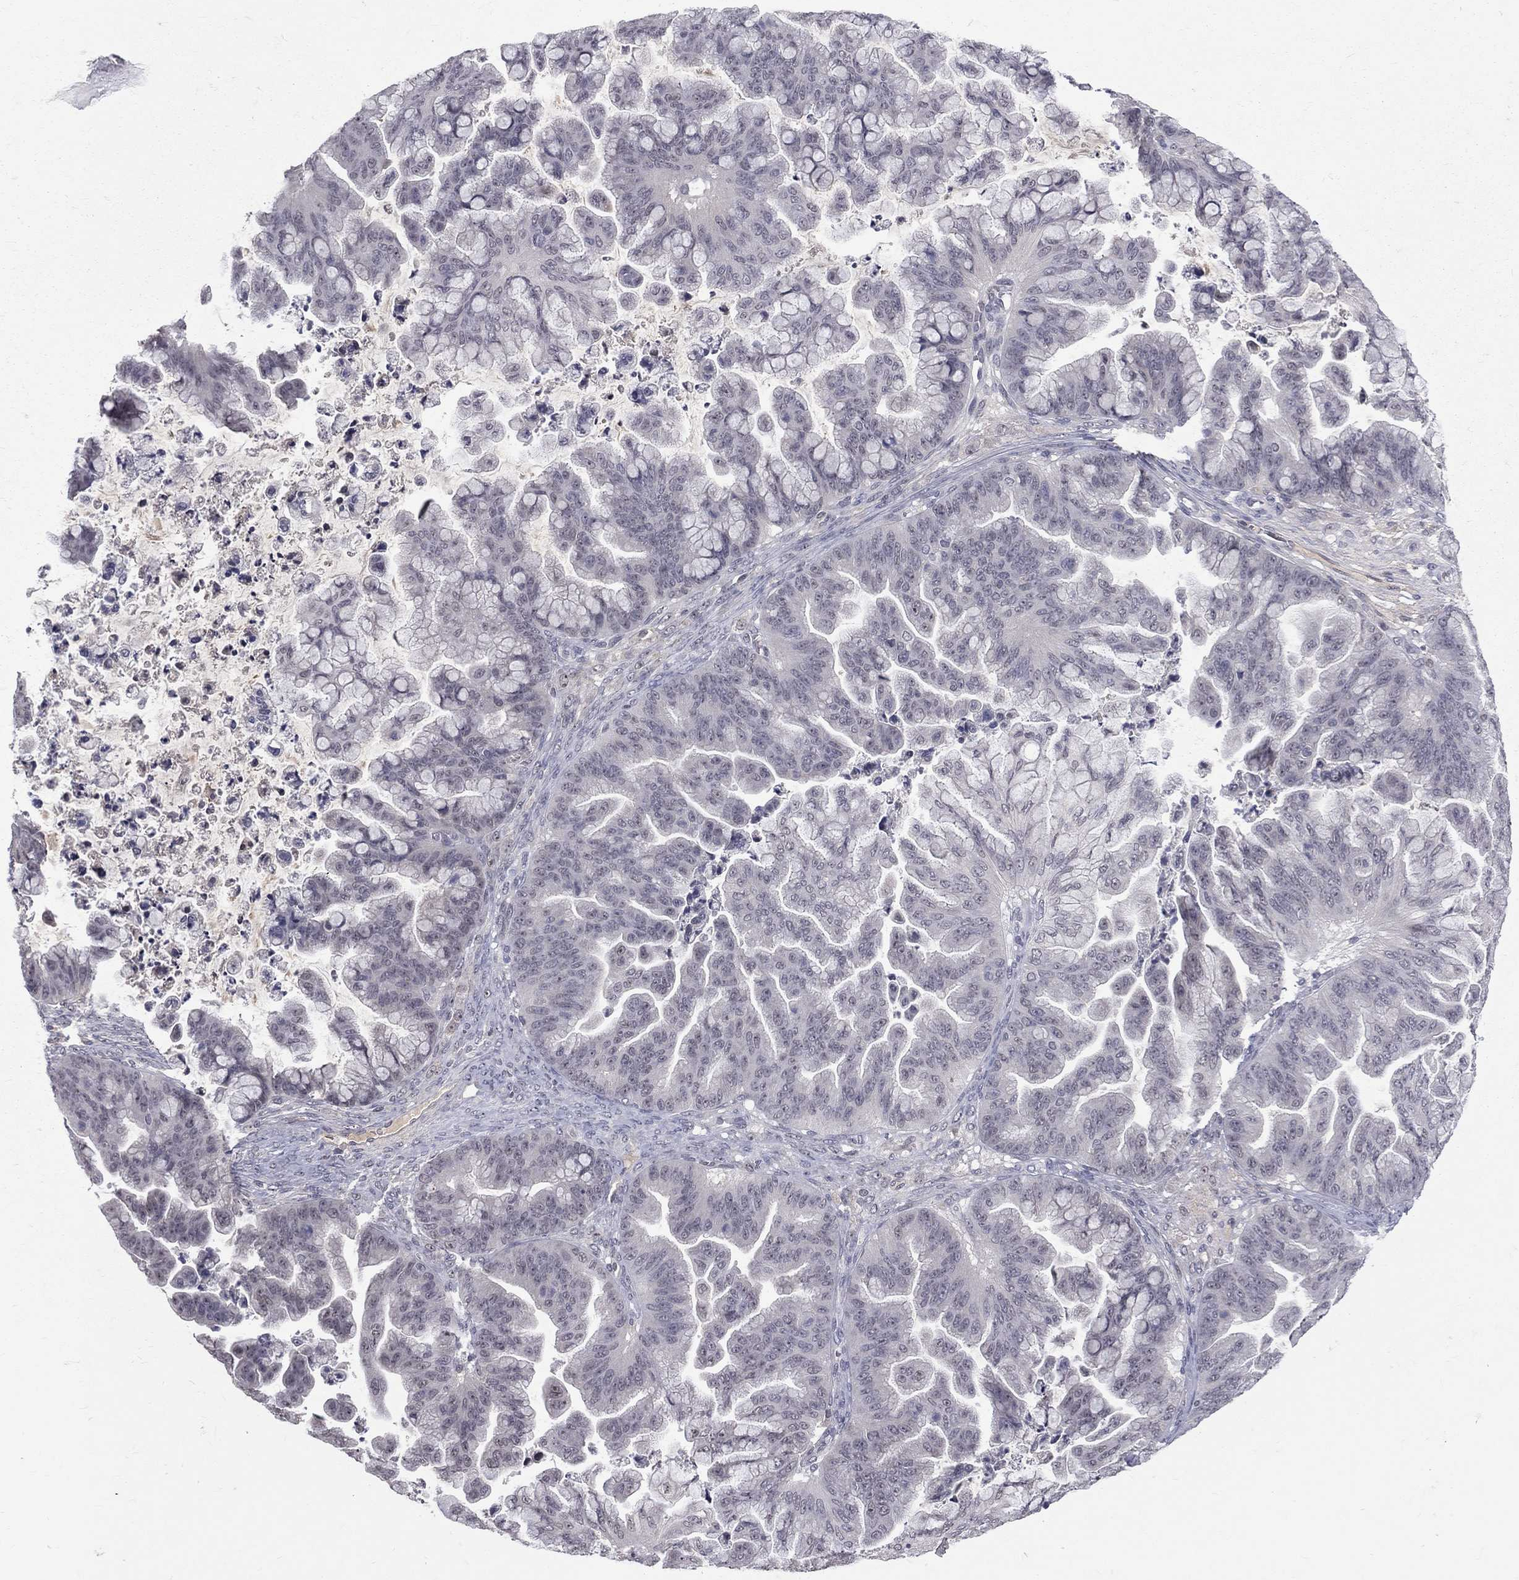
{"staining": {"intensity": "negative", "quantity": "none", "location": "none"}, "tissue": "ovarian cancer", "cell_type": "Tumor cells", "image_type": "cancer", "snomed": [{"axis": "morphology", "description": "Cystadenocarcinoma, mucinous, NOS"}, {"axis": "topography", "description": "Ovary"}], "caption": "Protein analysis of ovarian mucinous cystadenocarcinoma shows no significant staining in tumor cells.", "gene": "DSG4", "patient": {"sex": "female", "age": 67}}